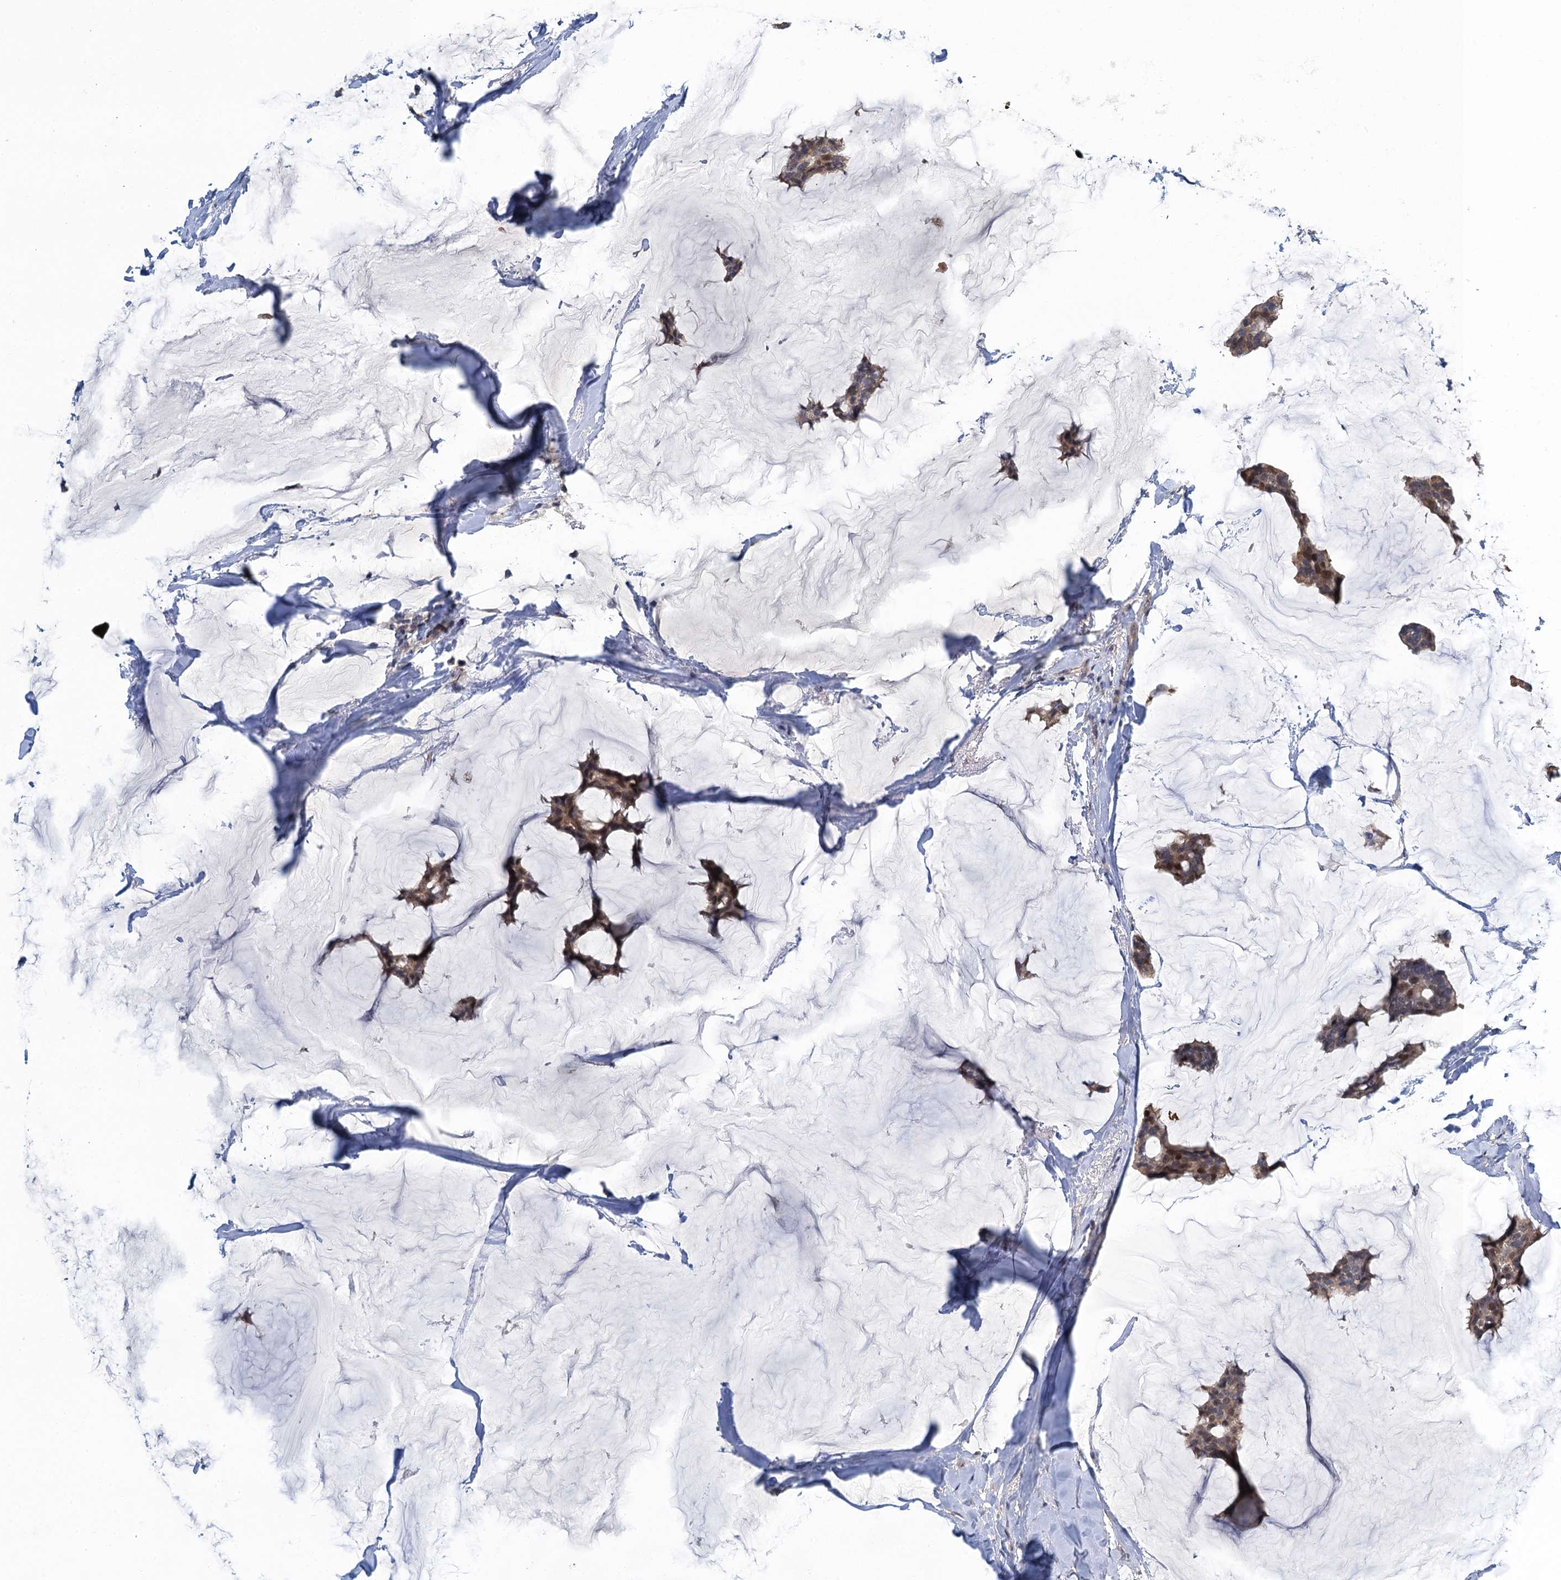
{"staining": {"intensity": "weak", "quantity": "25%-75%", "location": "cytoplasmic/membranous"}, "tissue": "breast cancer", "cell_type": "Tumor cells", "image_type": "cancer", "snomed": [{"axis": "morphology", "description": "Duct carcinoma"}, {"axis": "topography", "description": "Breast"}], "caption": "Human intraductal carcinoma (breast) stained for a protein (brown) displays weak cytoplasmic/membranous positive positivity in approximately 25%-75% of tumor cells.", "gene": "MRFAP1", "patient": {"sex": "female", "age": 93}}